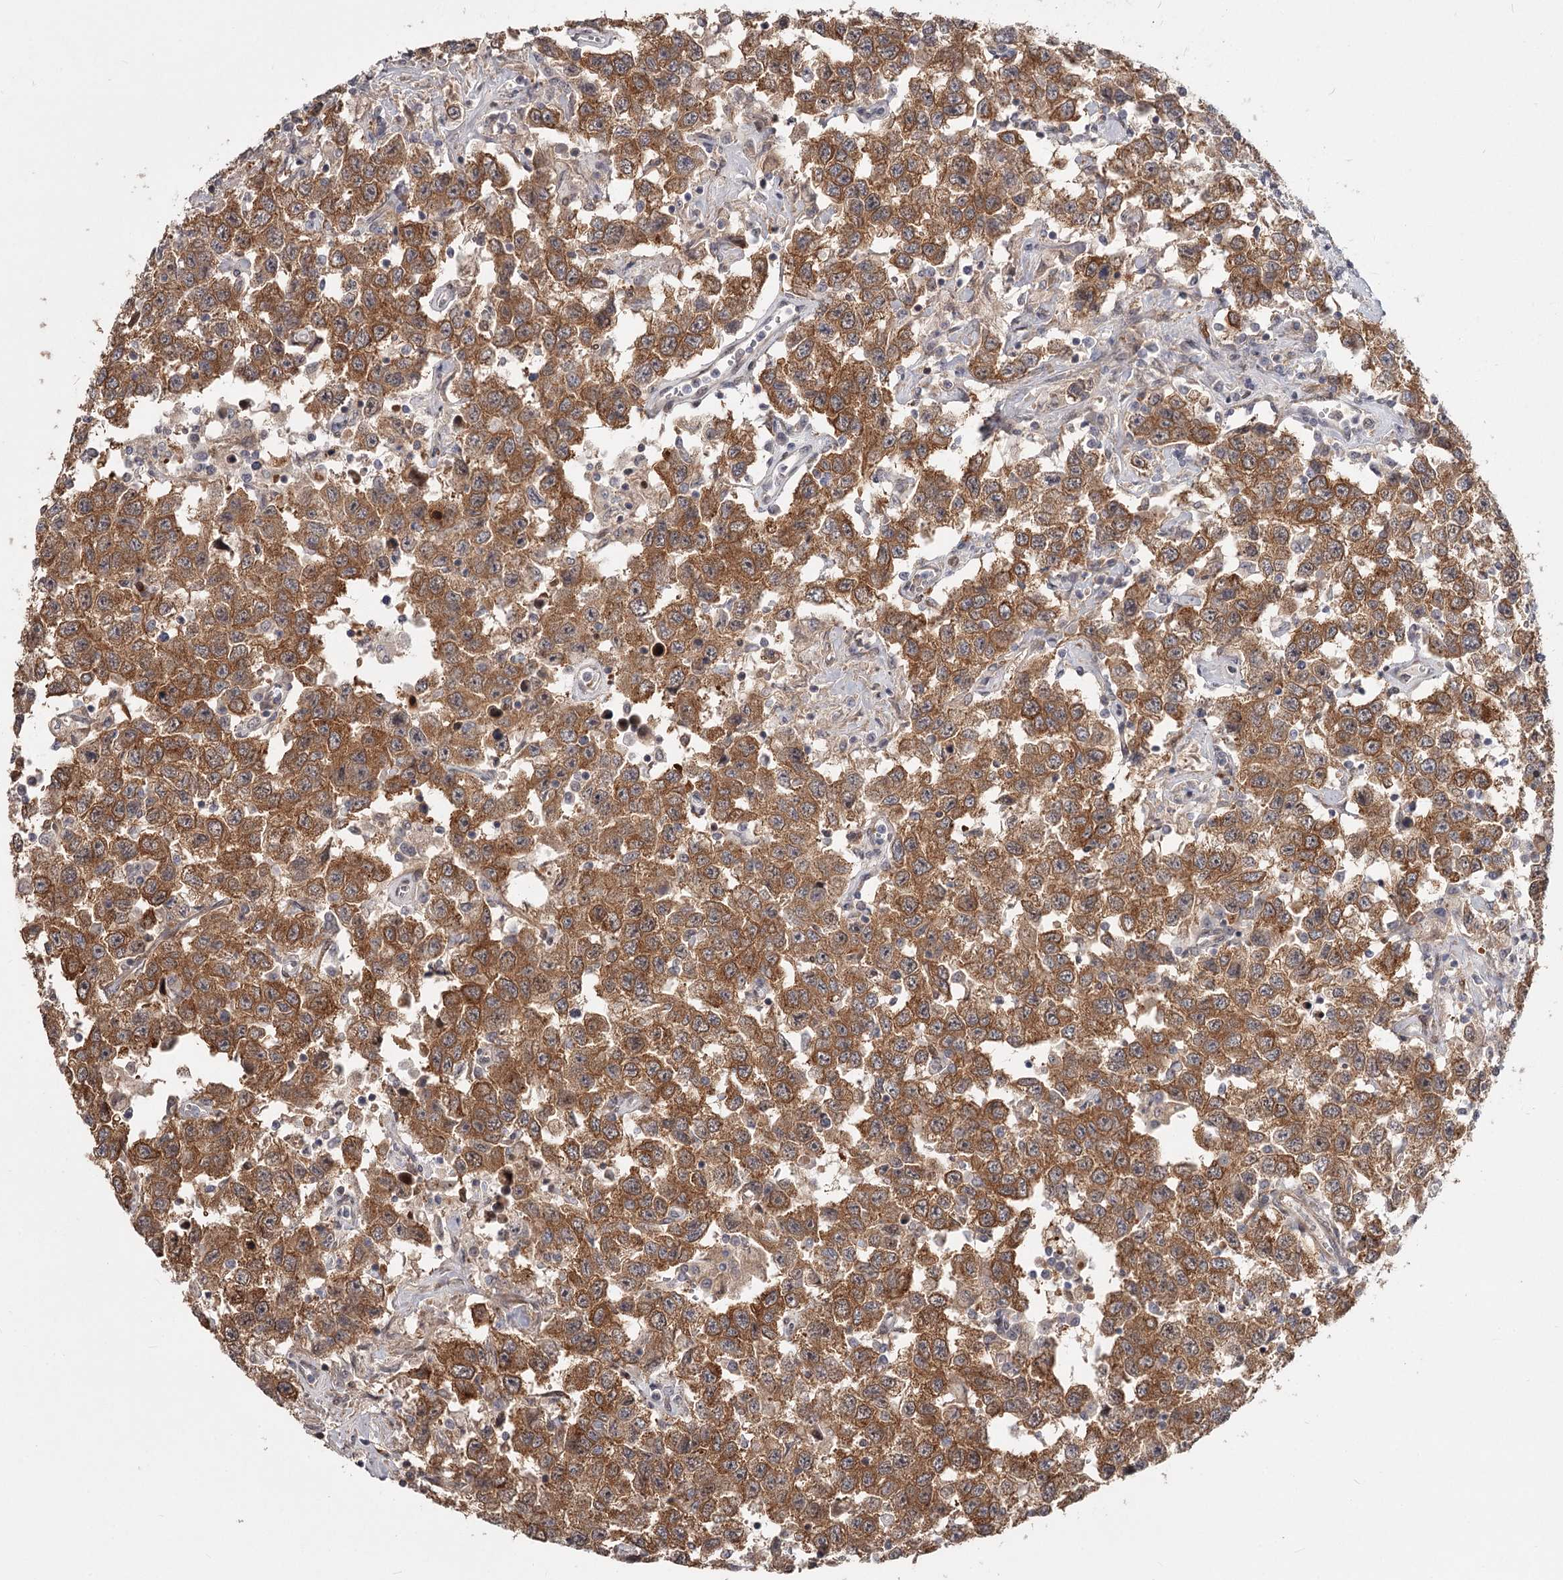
{"staining": {"intensity": "strong", "quantity": ">75%", "location": "cytoplasmic/membranous"}, "tissue": "testis cancer", "cell_type": "Tumor cells", "image_type": "cancer", "snomed": [{"axis": "morphology", "description": "Seminoma, NOS"}, {"axis": "topography", "description": "Testis"}], "caption": "Testis cancer was stained to show a protein in brown. There is high levels of strong cytoplasmic/membranous staining in approximately >75% of tumor cells. (DAB = brown stain, brightfield microscopy at high magnification).", "gene": "CCNG2", "patient": {"sex": "male", "age": 41}}